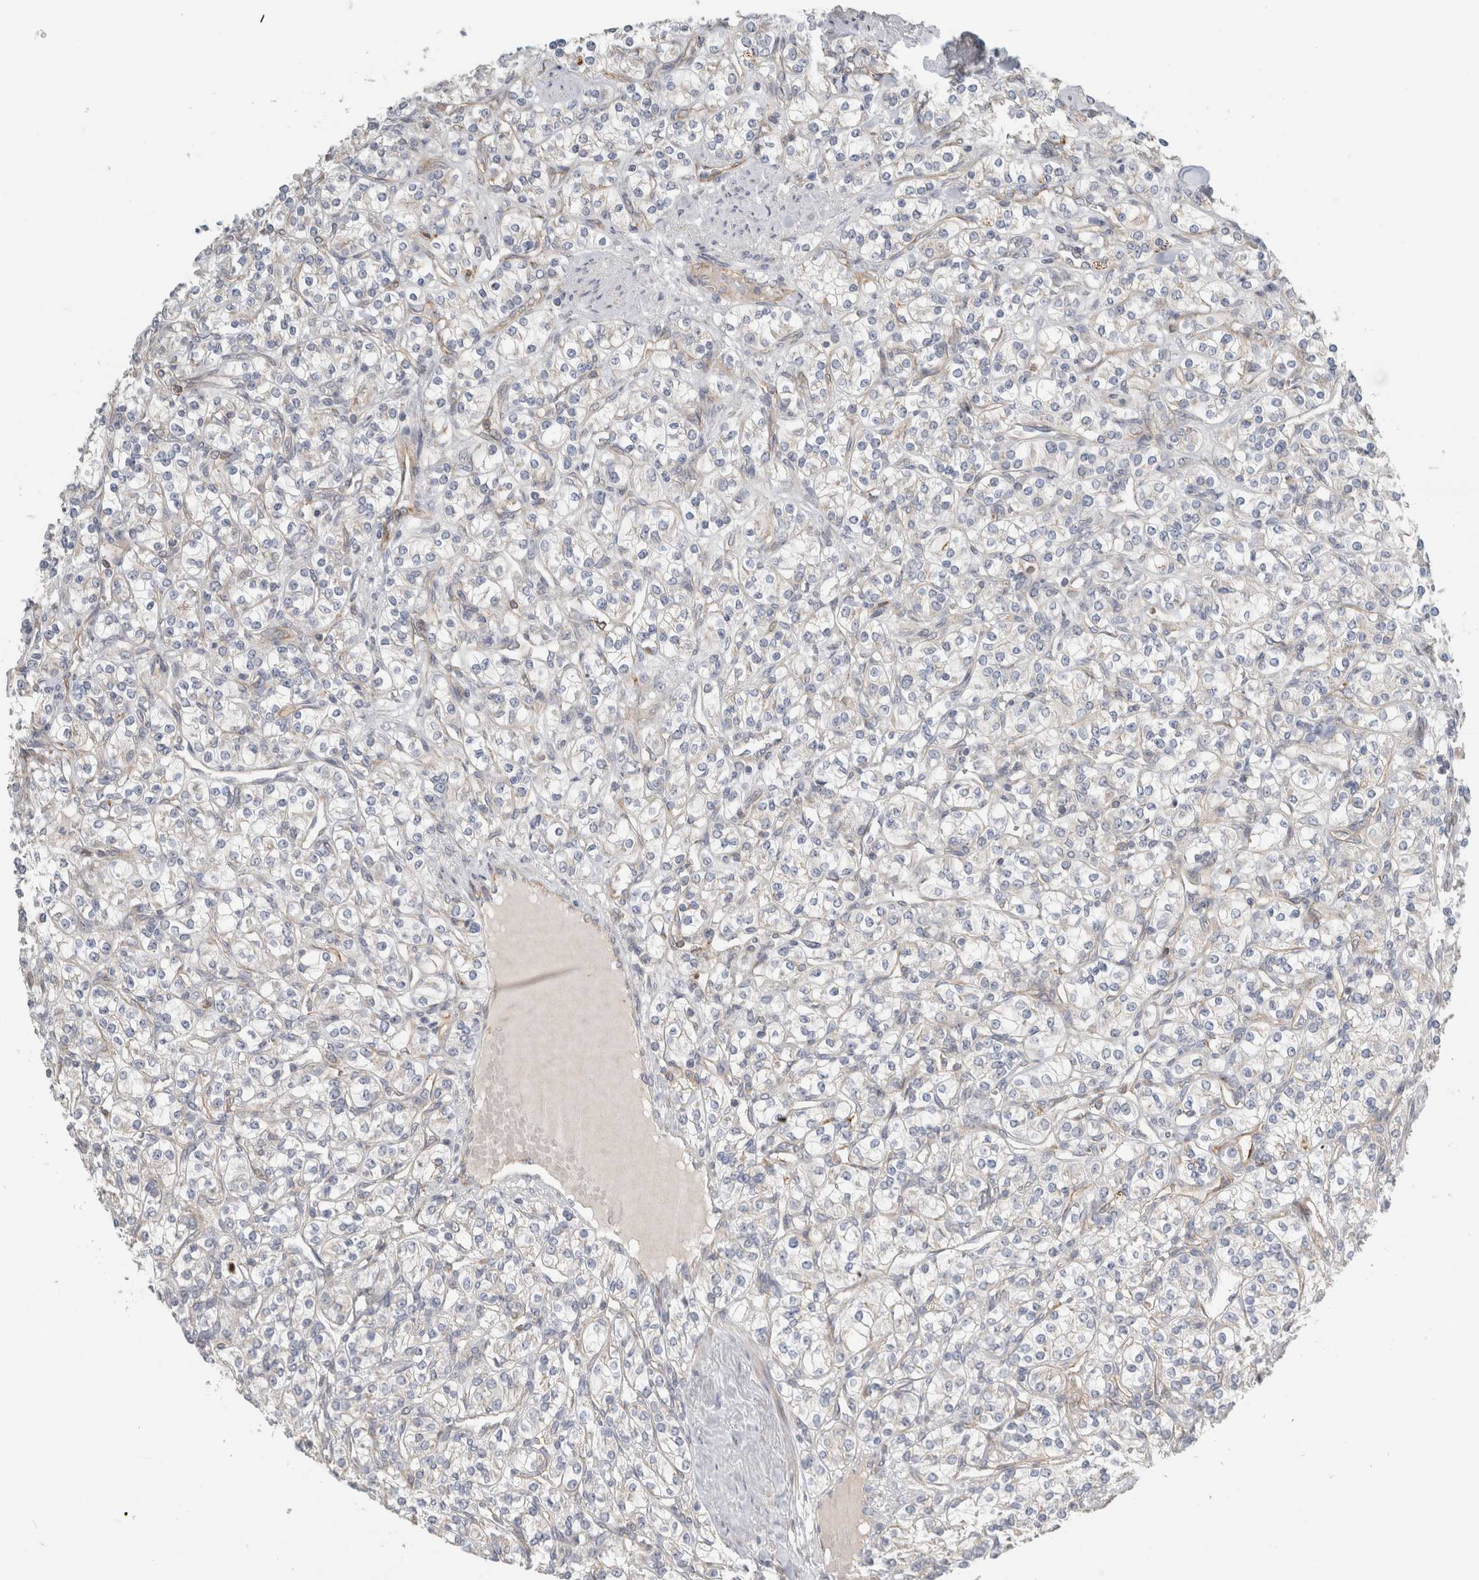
{"staining": {"intensity": "negative", "quantity": "none", "location": "none"}, "tissue": "renal cancer", "cell_type": "Tumor cells", "image_type": "cancer", "snomed": [{"axis": "morphology", "description": "Adenocarcinoma, NOS"}, {"axis": "topography", "description": "Kidney"}], "caption": "Immunohistochemistry image of neoplastic tissue: human renal adenocarcinoma stained with DAB demonstrates no significant protein positivity in tumor cells.", "gene": "KPNA5", "patient": {"sex": "male", "age": 77}}